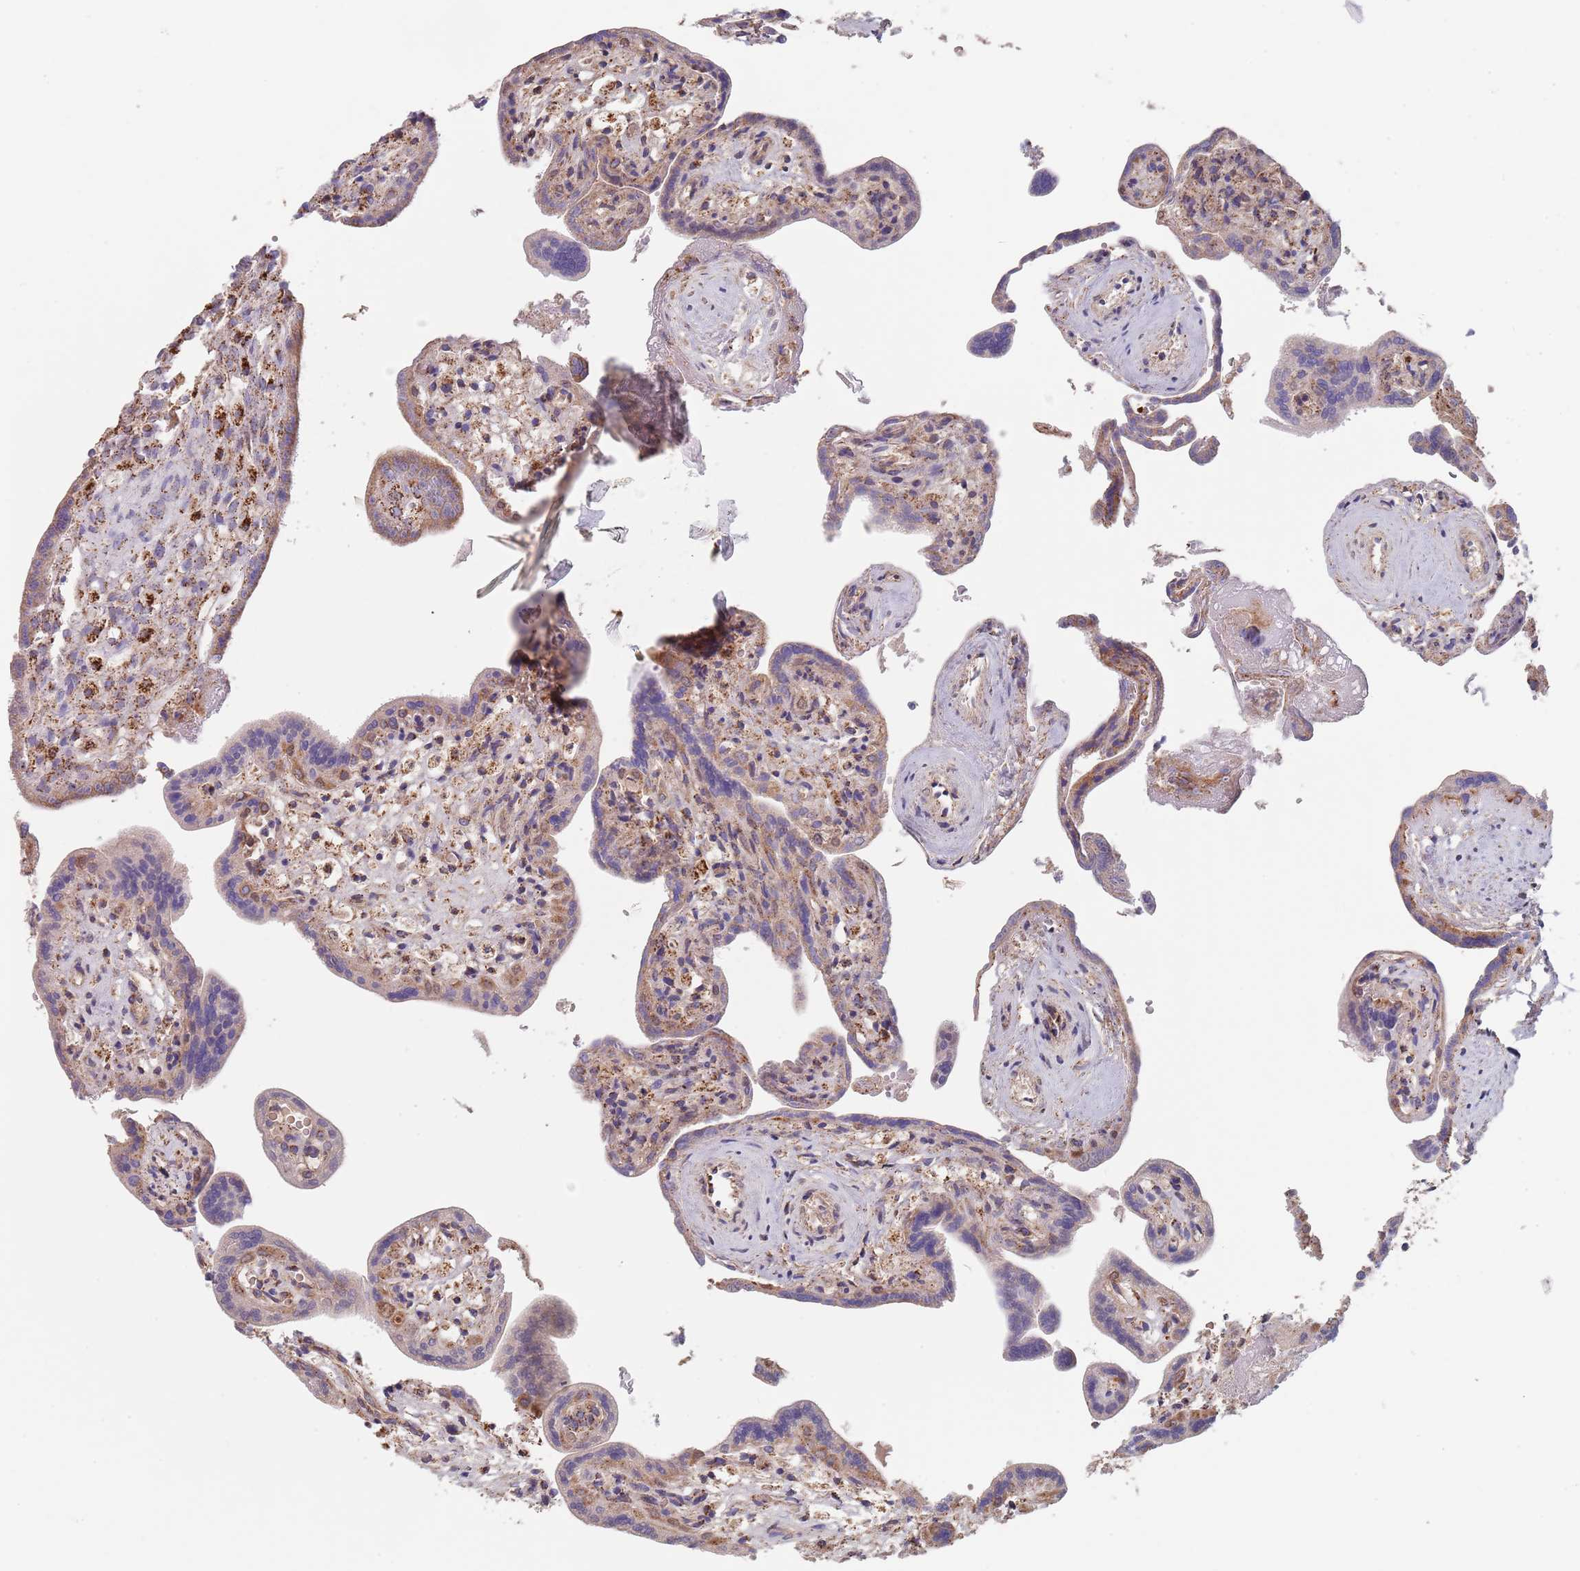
{"staining": {"intensity": "moderate", "quantity": ">75%", "location": "cytoplasmic/membranous"}, "tissue": "placenta", "cell_type": "Trophoblastic cells", "image_type": "normal", "snomed": [{"axis": "morphology", "description": "Normal tissue, NOS"}, {"axis": "topography", "description": "Placenta"}], "caption": "There is medium levels of moderate cytoplasmic/membranous staining in trophoblastic cells of unremarkable placenta, as demonstrated by immunohistochemical staining (brown color).", "gene": "PGP", "patient": {"sex": "female", "age": 37}}